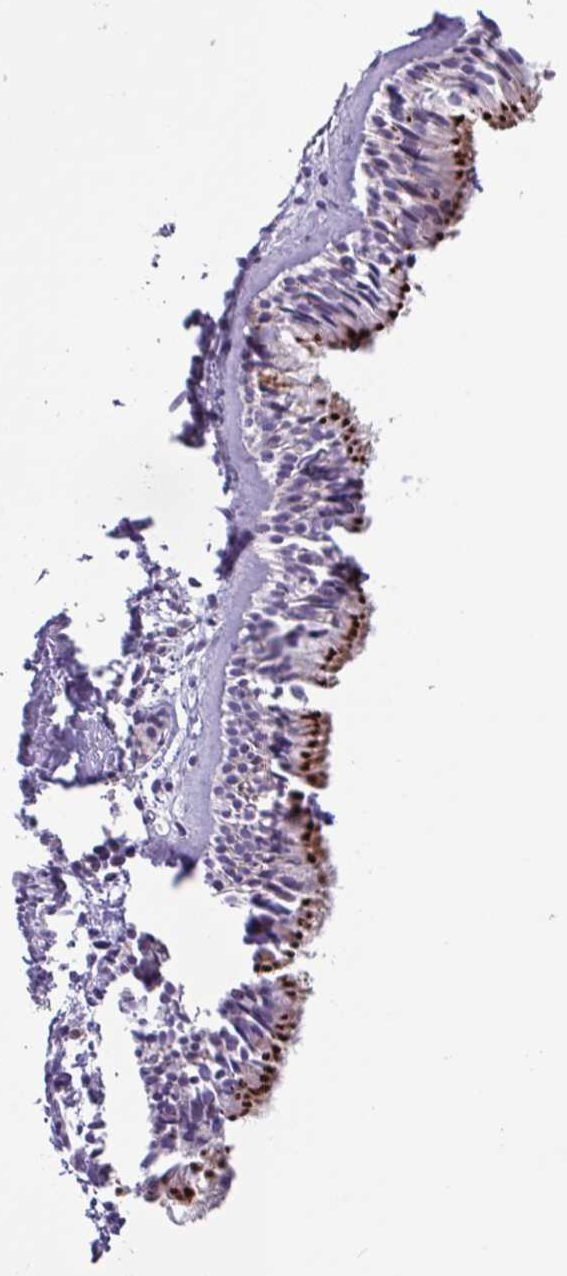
{"staining": {"intensity": "strong", "quantity": "25%-75%", "location": "cytoplasmic/membranous"}, "tissue": "nasopharynx", "cell_type": "Respiratory epithelial cells", "image_type": "normal", "snomed": [{"axis": "morphology", "description": "Normal tissue, NOS"}, {"axis": "topography", "description": "Nasopharynx"}], "caption": "Normal nasopharynx was stained to show a protein in brown. There is high levels of strong cytoplasmic/membranous positivity in approximately 25%-75% of respiratory epithelial cells.", "gene": "SPINK8", "patient": {"sex": "male", "age": 82}}